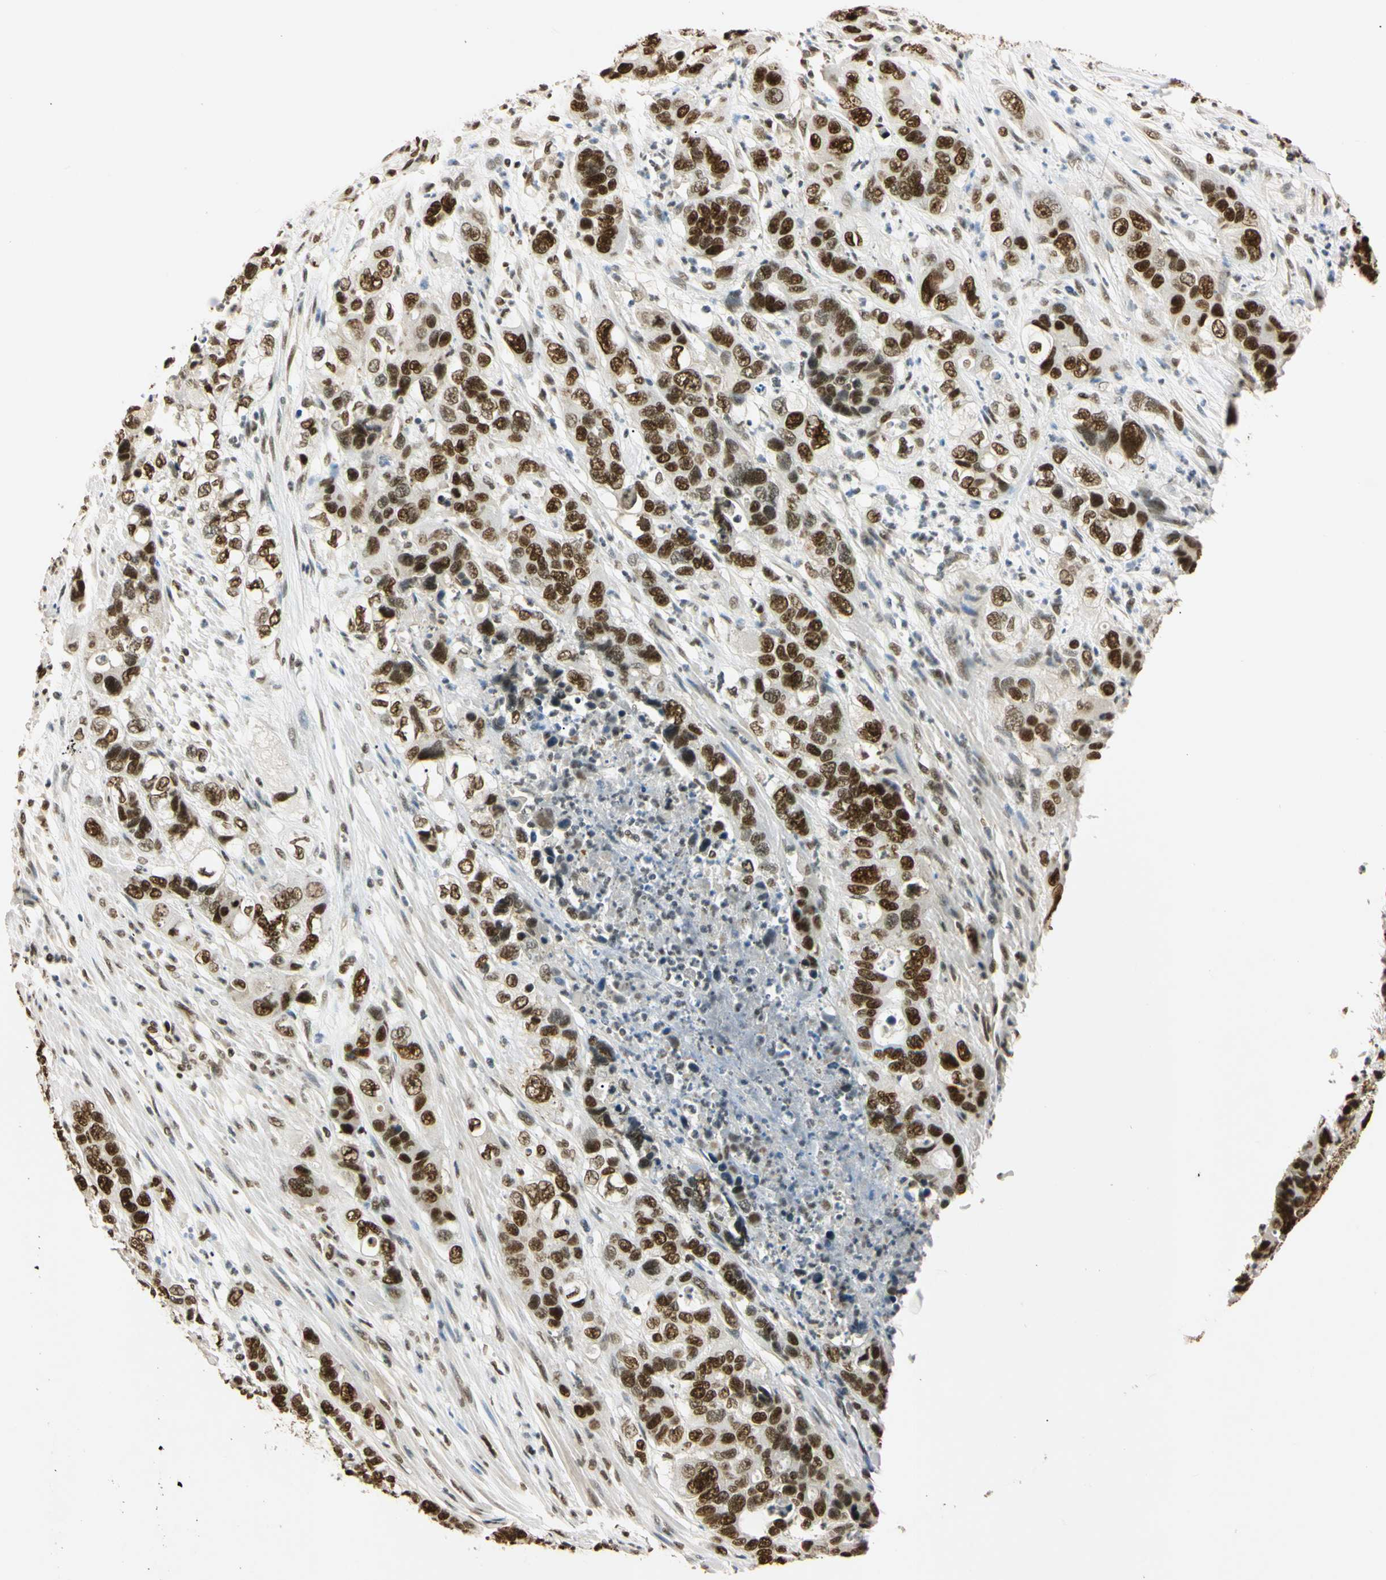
{"staining": {"intensity": "strong", "quantity": ">75%", "location": "nuclear"}, "tissue": "pancreatic cancer", "cell_type": "Tumor cells", "image_type": "cancer", "snomed": [{"axis": "morphology", "description": "Adenocarcinoma, NOS"}, {"axis": "topography", "description": "Pancreas"}], "caption": "Protein staining of pancreatic cancer (adenocarcinoma) tissue reveals strong nuclear expression in about >75% of tumor cells.", "gene": "SMARCA5", "patient": {"sex": "female", "age": 71}}